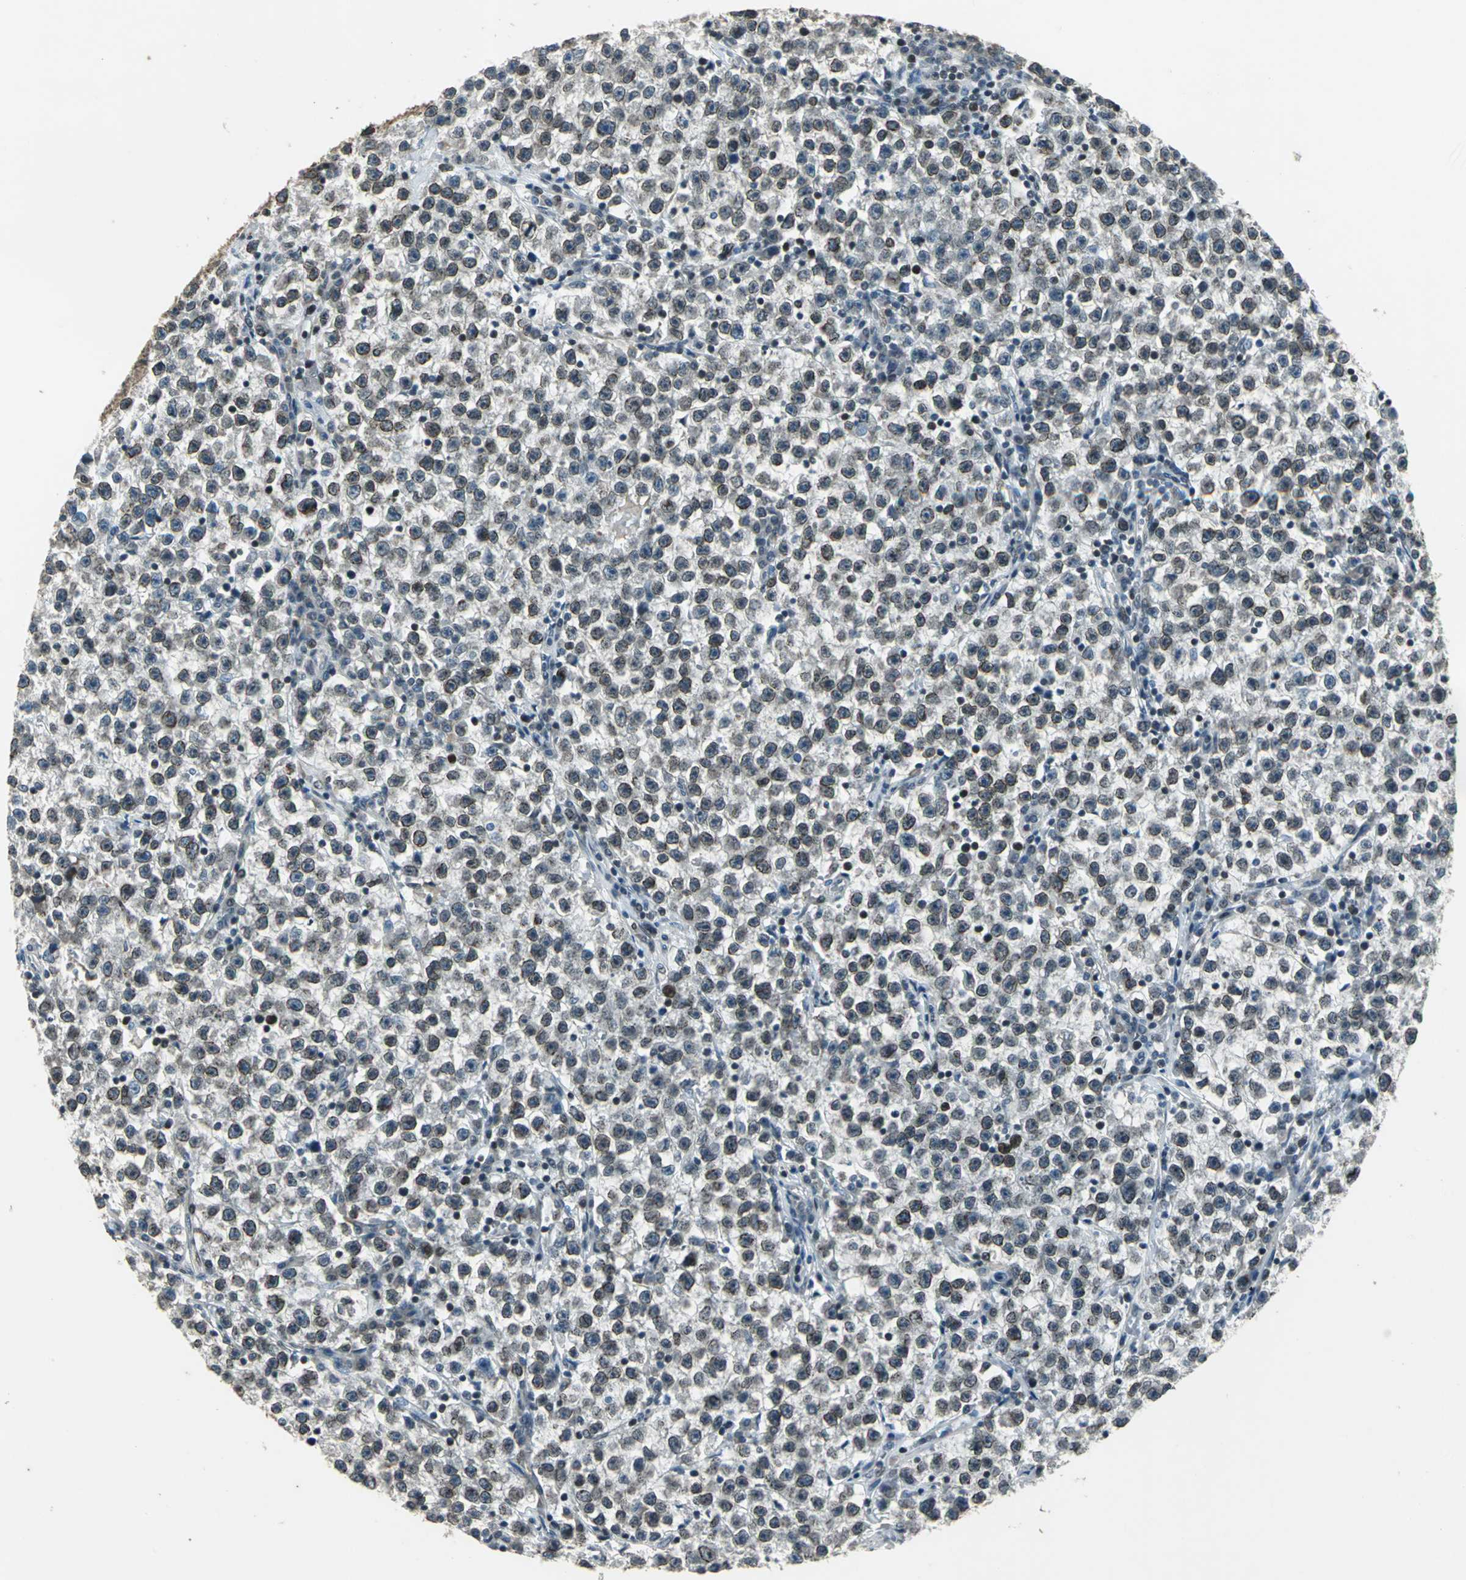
{"staining": {"intensity": "moderate", "quantity": "<25%", "location": "cytoplasmic/membranous,nuclear"}, "tissue": "testis cancer", "cell_type": "Tumor cells", "image_type": "cancer", "snomed": [{"axis": "morphology", "description": "Seminoma, NOS"}, {"axis": "topography", "description": "Testis"}], "caption": "Brown immunohistochemical staining in human seminoma (testis) reveals moderate cytoplasmic/membranous and nuclear positivity in approximately <25% of tumor cells. The protein is stained brown, and the nuclei are stained in blue (DAB (3,3'-diaminobenzidine) IHC with brightfield microscopy, high magnification).", "gene": "BRIP1", "patient": {"sex": "male", "age": 22}}